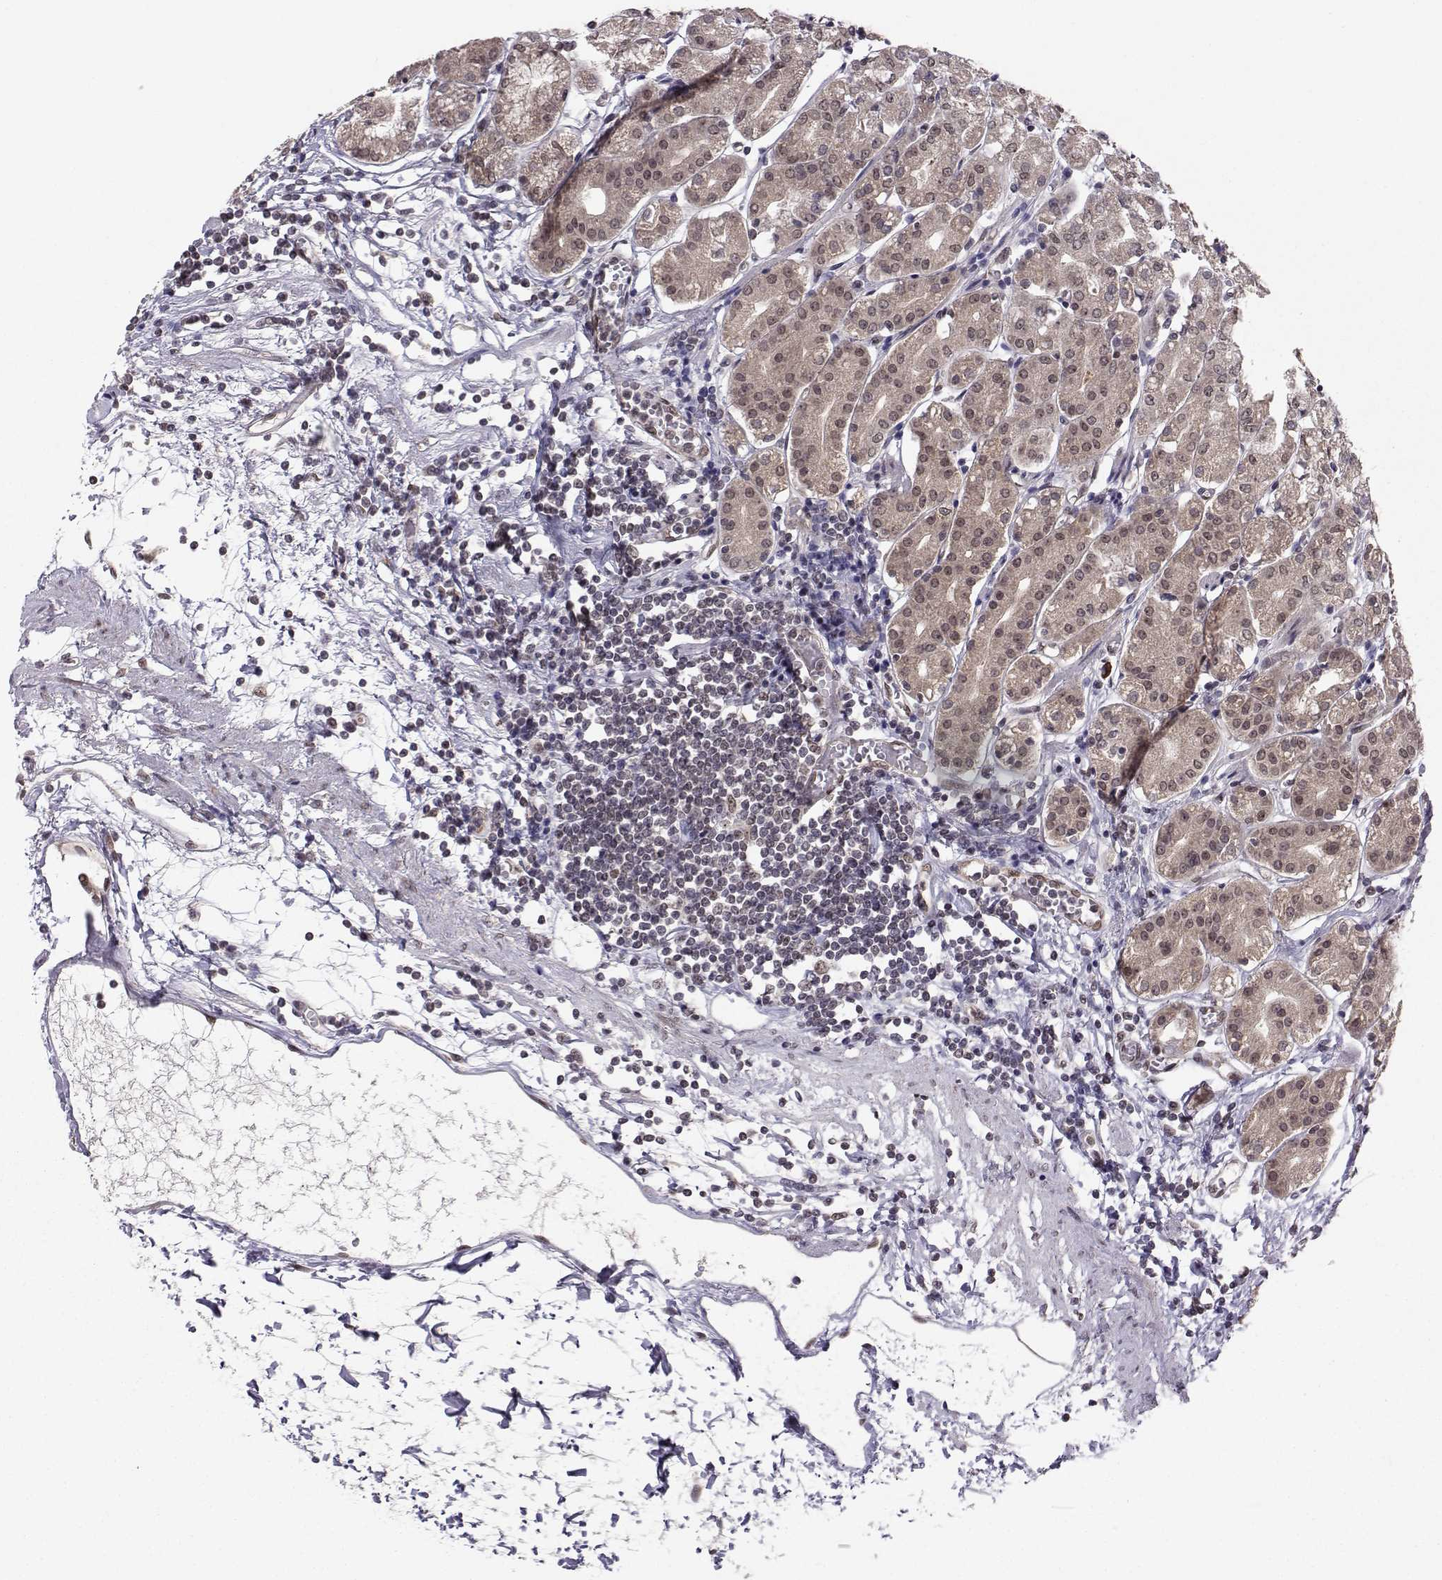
{"staining": {"intensity": "weak", "quantity": ">75%", "location": "cytoplasmic/membranous"}, "tissue": "stomach", "cell_type": "Glandular cells", "image_type": "normal", "snomed": [{"axis": "morphology", "description": "Normal tissue, NOS"}, {"axis": "topography", "description": "Skeletal muscle"}, {"axis": "topography", "description": "Stomach"}], "caption": "Protein staining by immunohistochemistry reveals weak cytoplasmic/membranous positivity in about >75% of glandular cells in benign stomach. (brown staining indicates protein expression, while blue staining denotes nuclei).", "gene": "PKN2", "patient": {"sex": "female", "age": 57}}